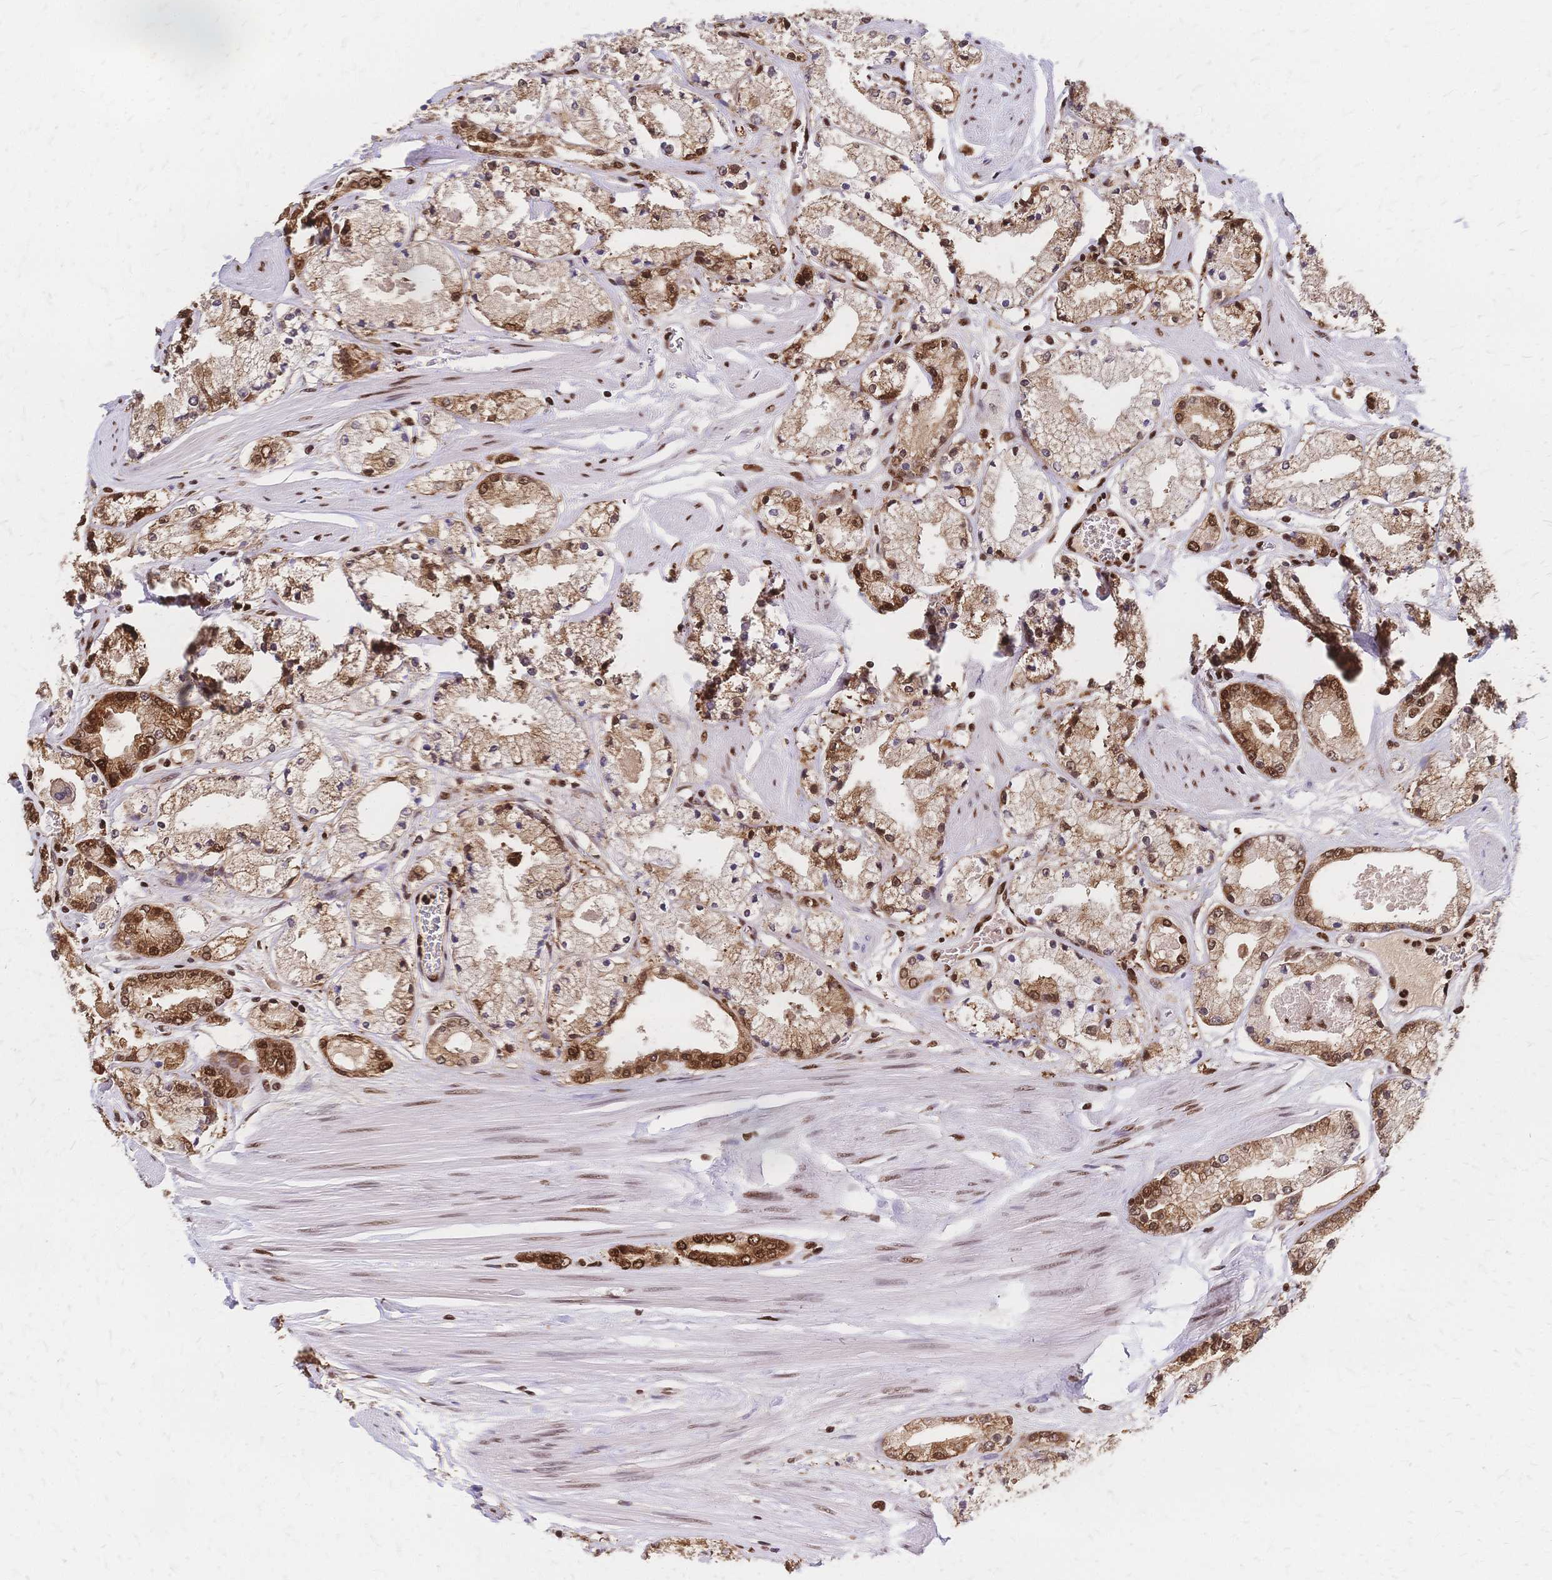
{"staining": {"intensity": "moderate", "quantity": ">75%", "location": "cytoplasmic/membranous,nuclear"}, "tissue": "prostate cancer", "cell_type": "Tumor cells", "image_type": "cancer", "snomed": [{"axis": "morphology", "description": "Adenocarcinoma, High grade"}, {"axis": "topography", "description": "Prostate"}], "caption": "There is medium levels of moderate cytoplasmic/membranous and nuclear staining in tumor cells of high-grade adenocarcinoma (prostate), as demonstrated by immunohistochemical staining (brown color).", "gene": "HDGF", "patient": {"sex": "male", "age": 63}}